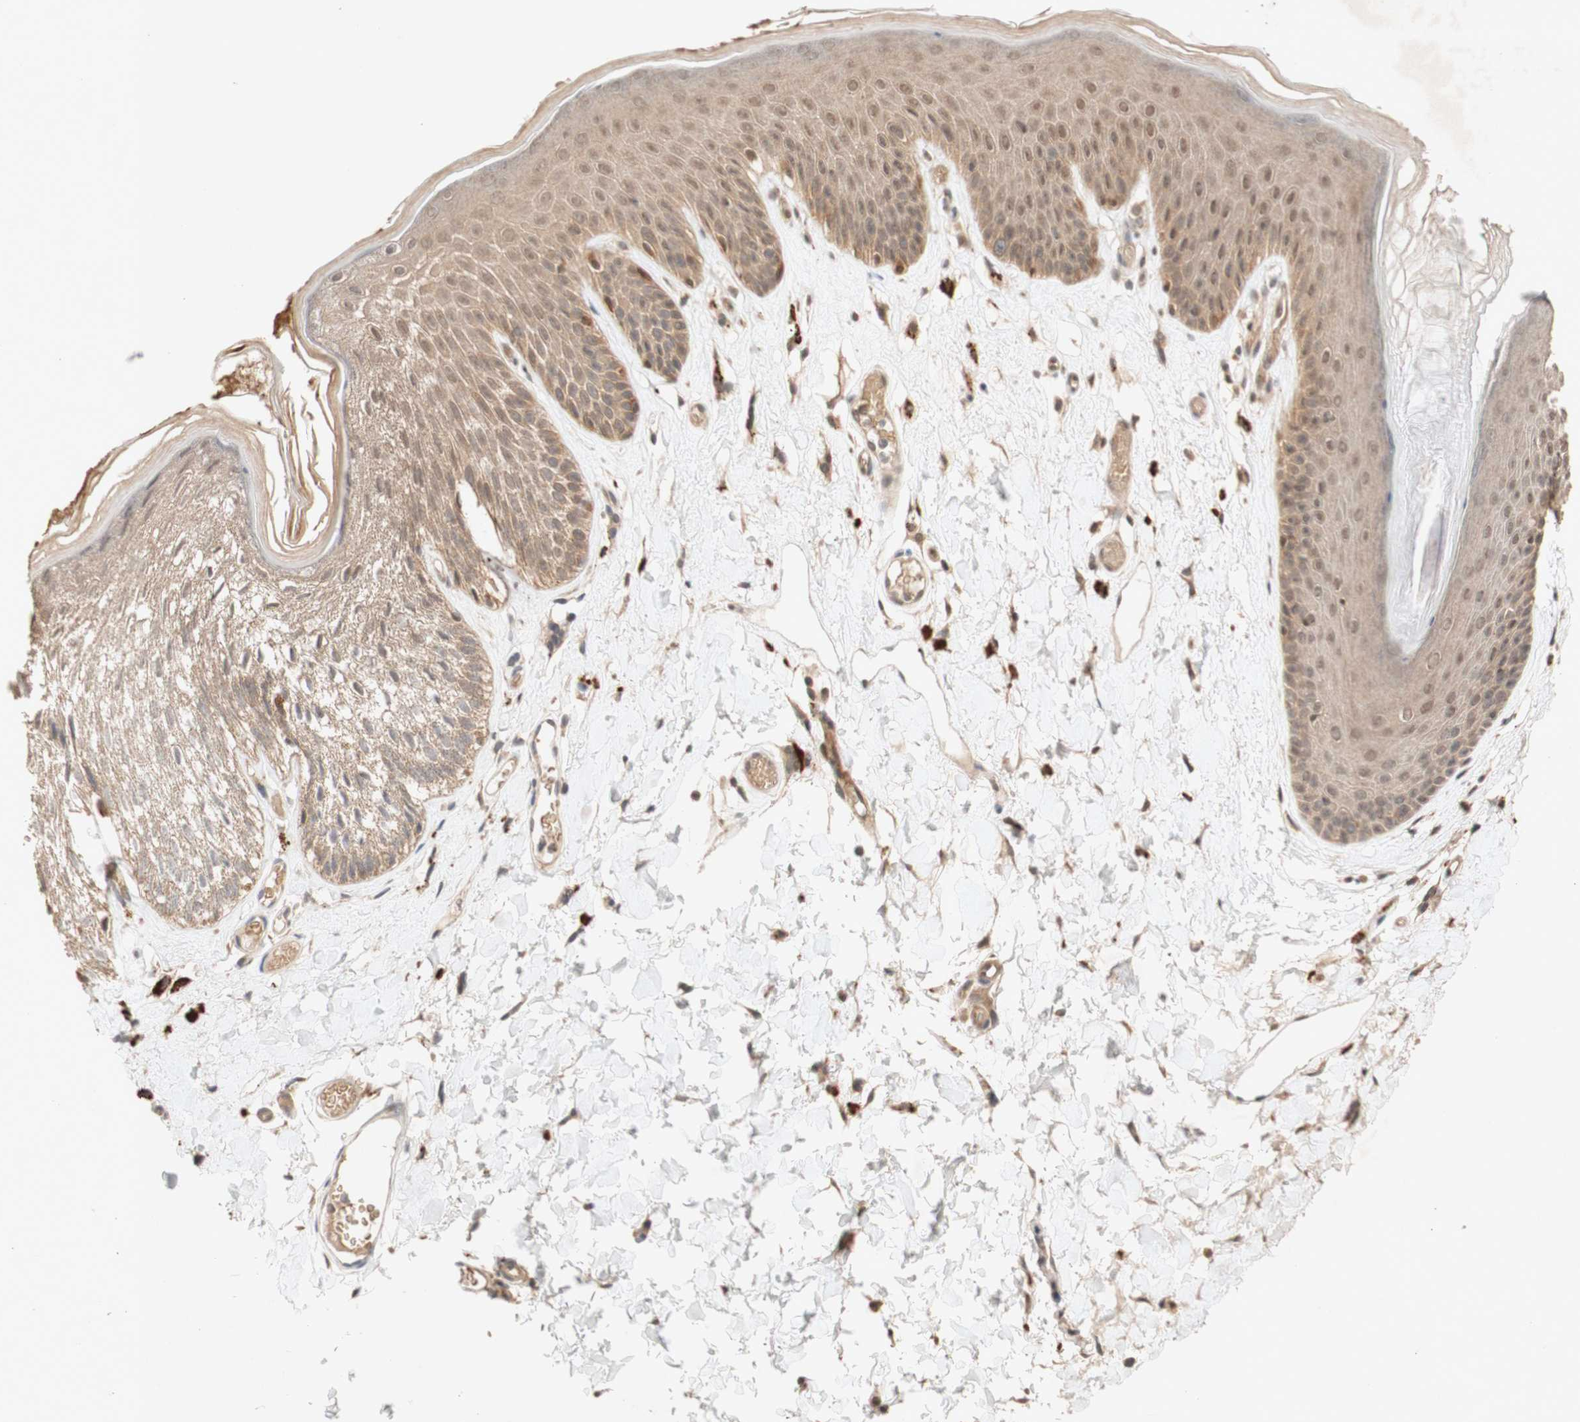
{"staining": {"intensity": "moderate", "quantity": ">75%", "location": "cytoplasmic/membranous,nuclear"}, "tissue": "skin", "cell_type": "Epidermal cells", "image_type": "normal", "snomed": [{"axis": "morphology", "description": "Normal tissue, NOS"}, {"axis": "topography", "description": "Vulva"}], "caption": "IHC image of unremarkable skin: skin stained using immunohistochemistry (IHC) shows medium levels of moderate protein expression localized specifically in the cytoplasmic/membranous,nuclear of epidermal cells, appearing as a cytoplasmic/membranous,nuclear brown color.", "gene": "PIN1", "patient": {"sex": "female", "age": 73}}